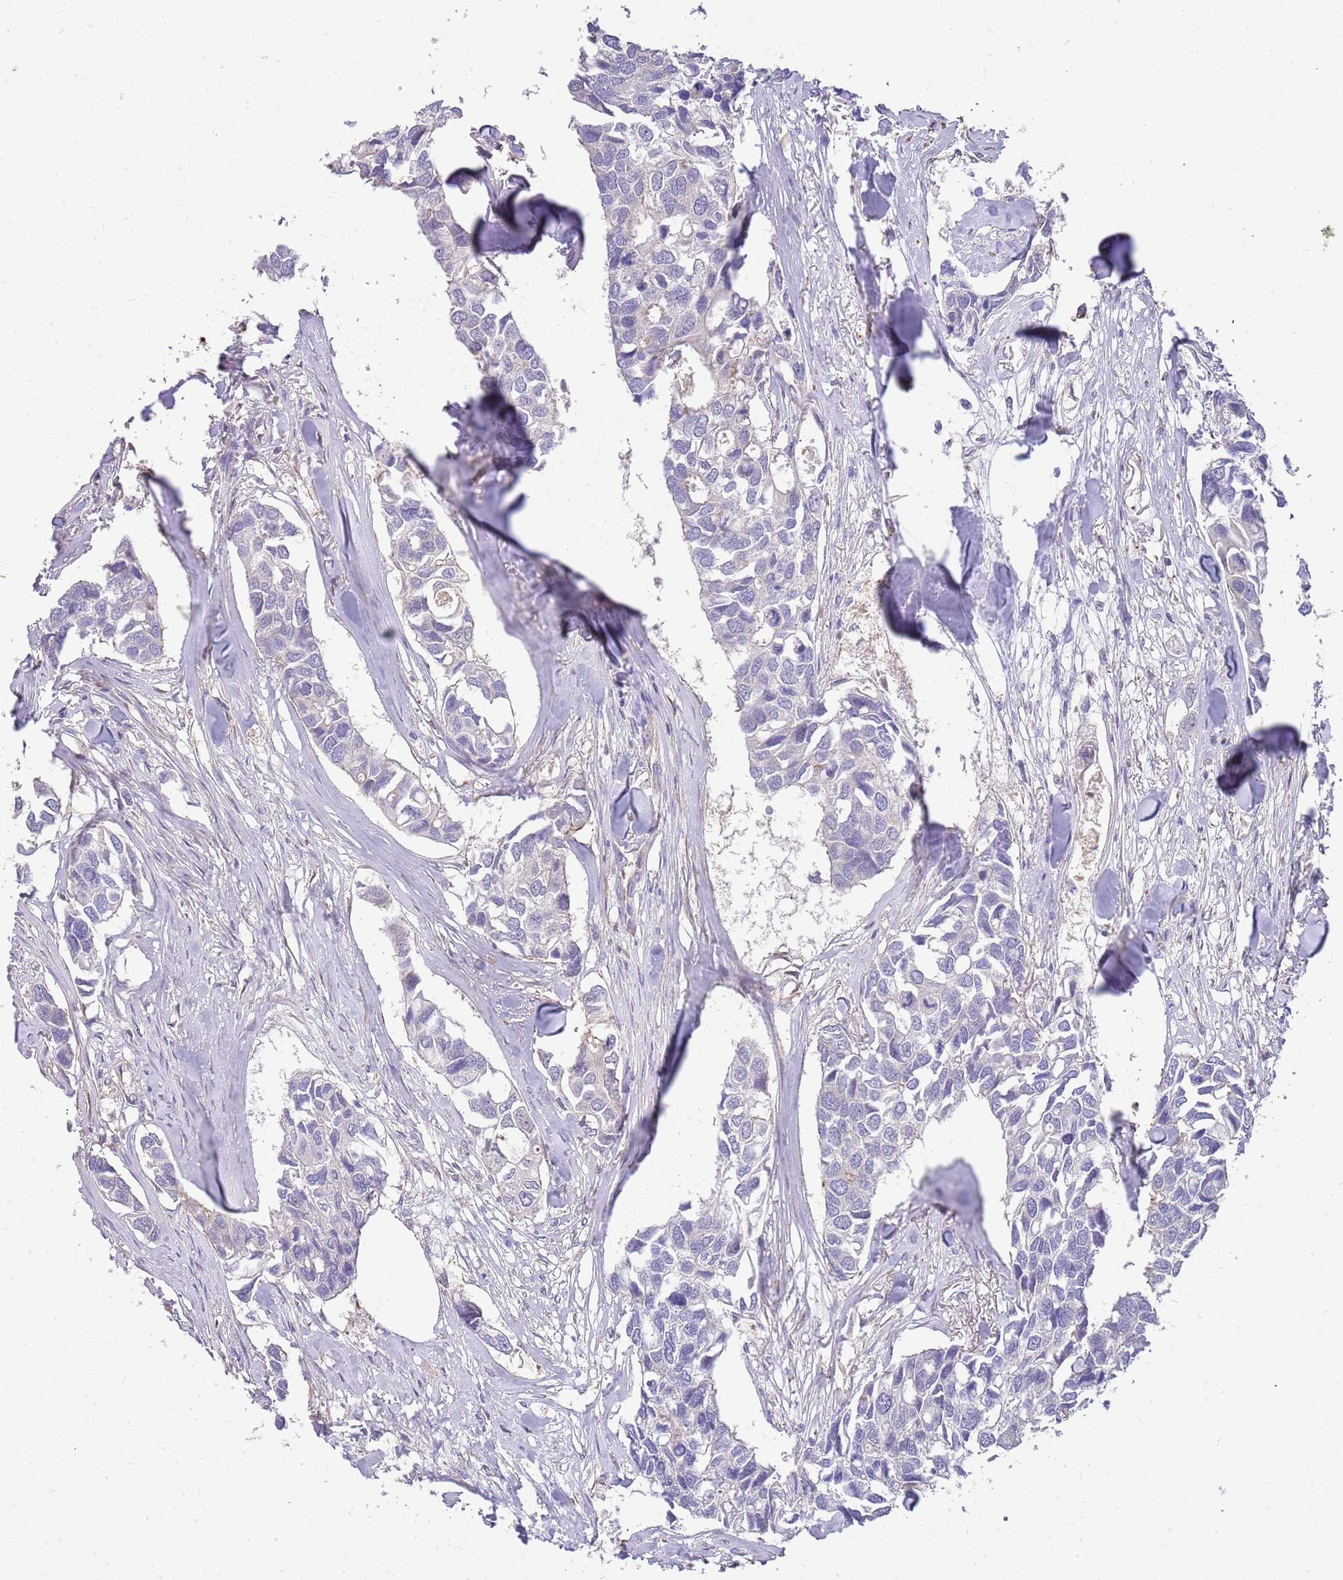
{"staining": {"intensity": "negative", "quantity": "none", "location": "none"}, "tissue": "breast cancer", "cell_type": "Tumor cells", "image_type": "cancer", "snomed": [{"axis": "morphology", "description": "Duct carcinoma"}, {"axis": "topography", "description": "Breast"}], "caption": "Protein analysis of breast intraductal carcinoma demonstrates no significant staining in tumor cells.", "gene": "MVD", "patient": {"sex": "female", "age": 83}}